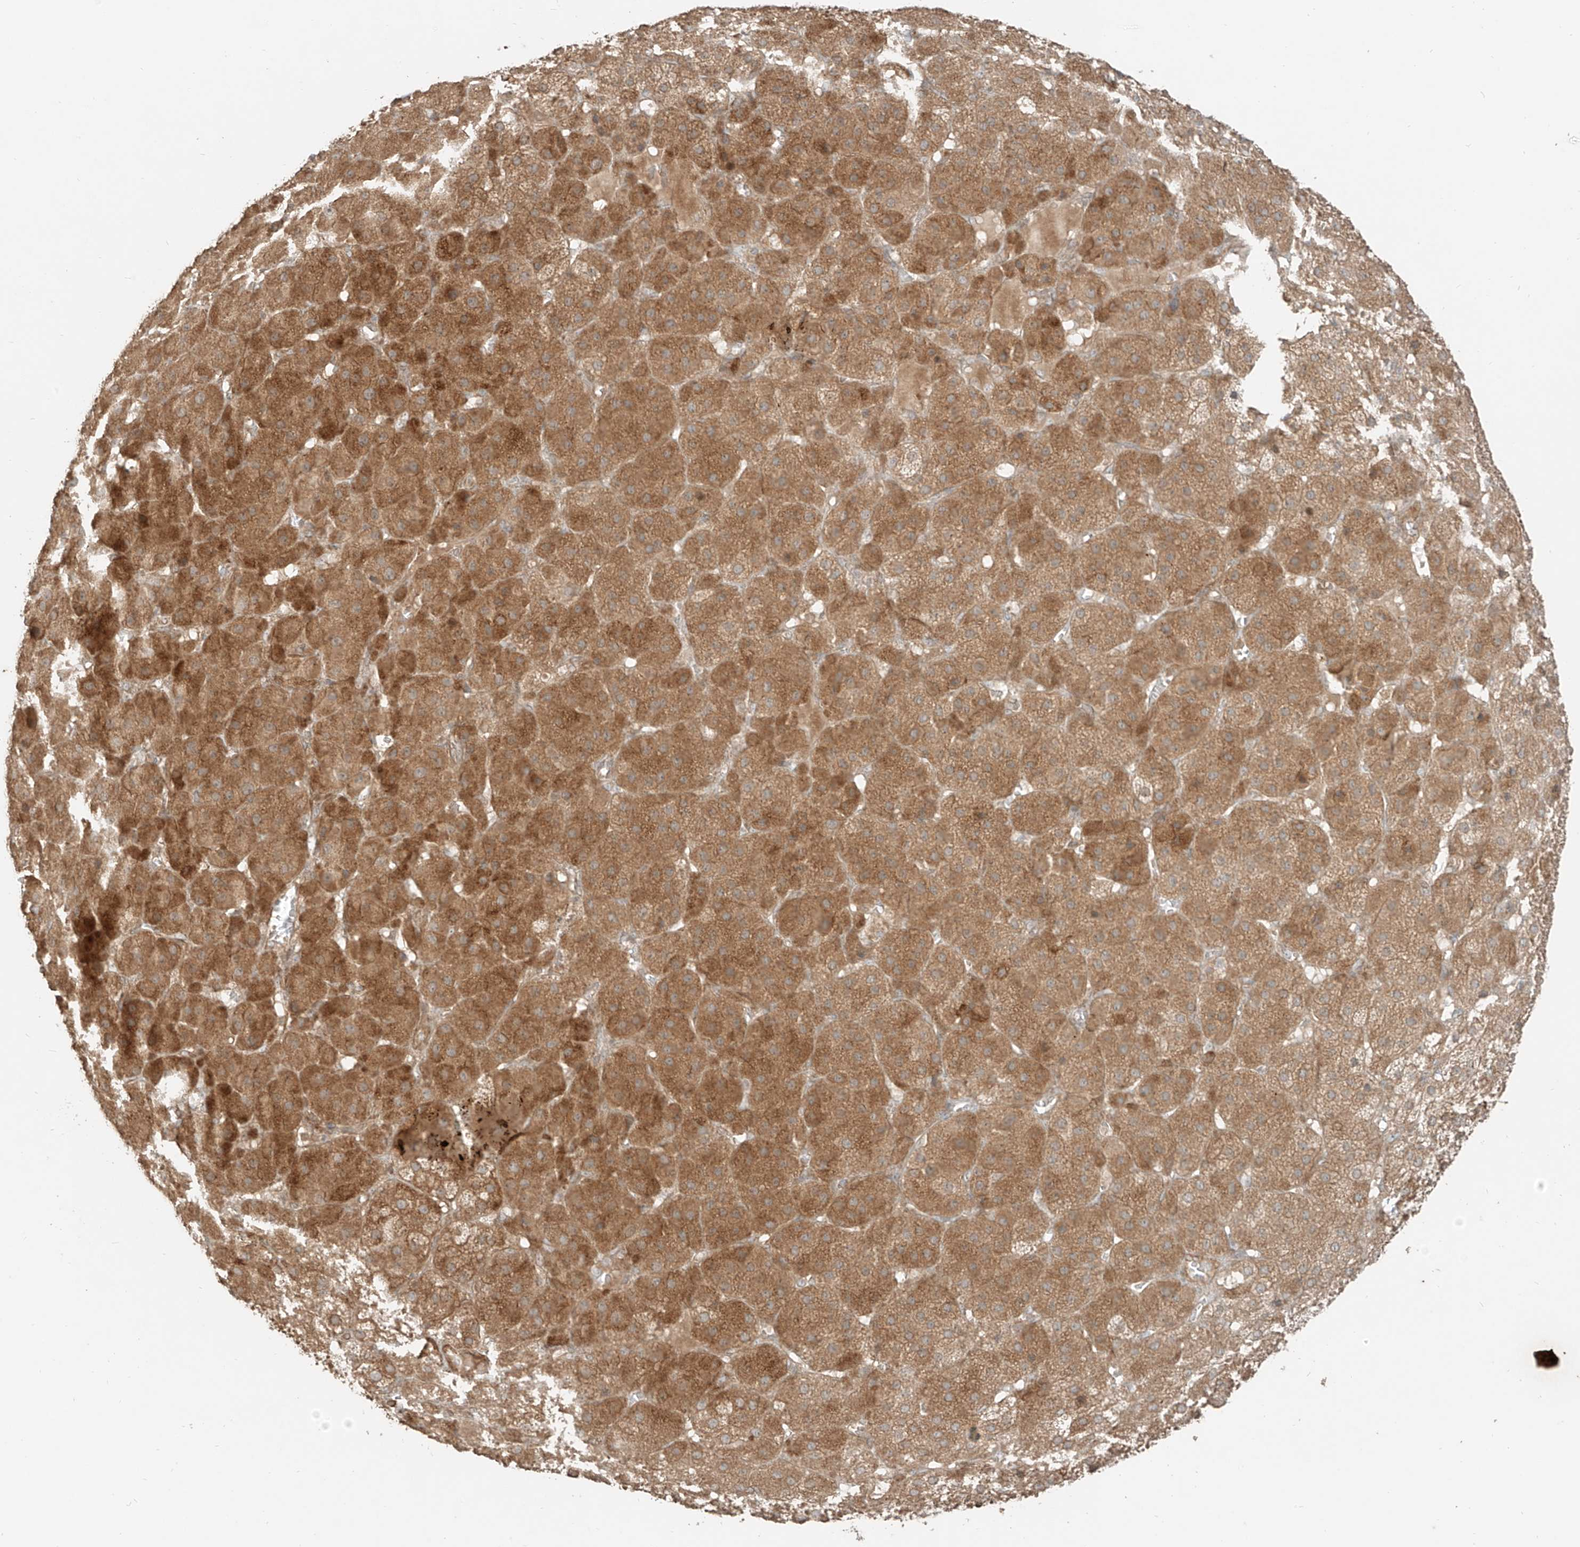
{"staining": {"intensity": "moderate", "quantity": ">75%", "location": "cytoplasmic/membranous"}, "tissue": "adrenal gland", "cell_type": "Glandular cells", "image_type": "normal", "snomed": [{"axis": "morphology", "description": "Normal tissue, NOS"}, {"axis": "topography", "description": "Adrenal gland"}], "caption": "Protein staining reveals moderate cytoplasmic/membranous expression in about >75% of glandular cells in unremarkable adrenal gland.", "gene": "ANKZF1", "patient": {"sex": "female", "age": 57}}